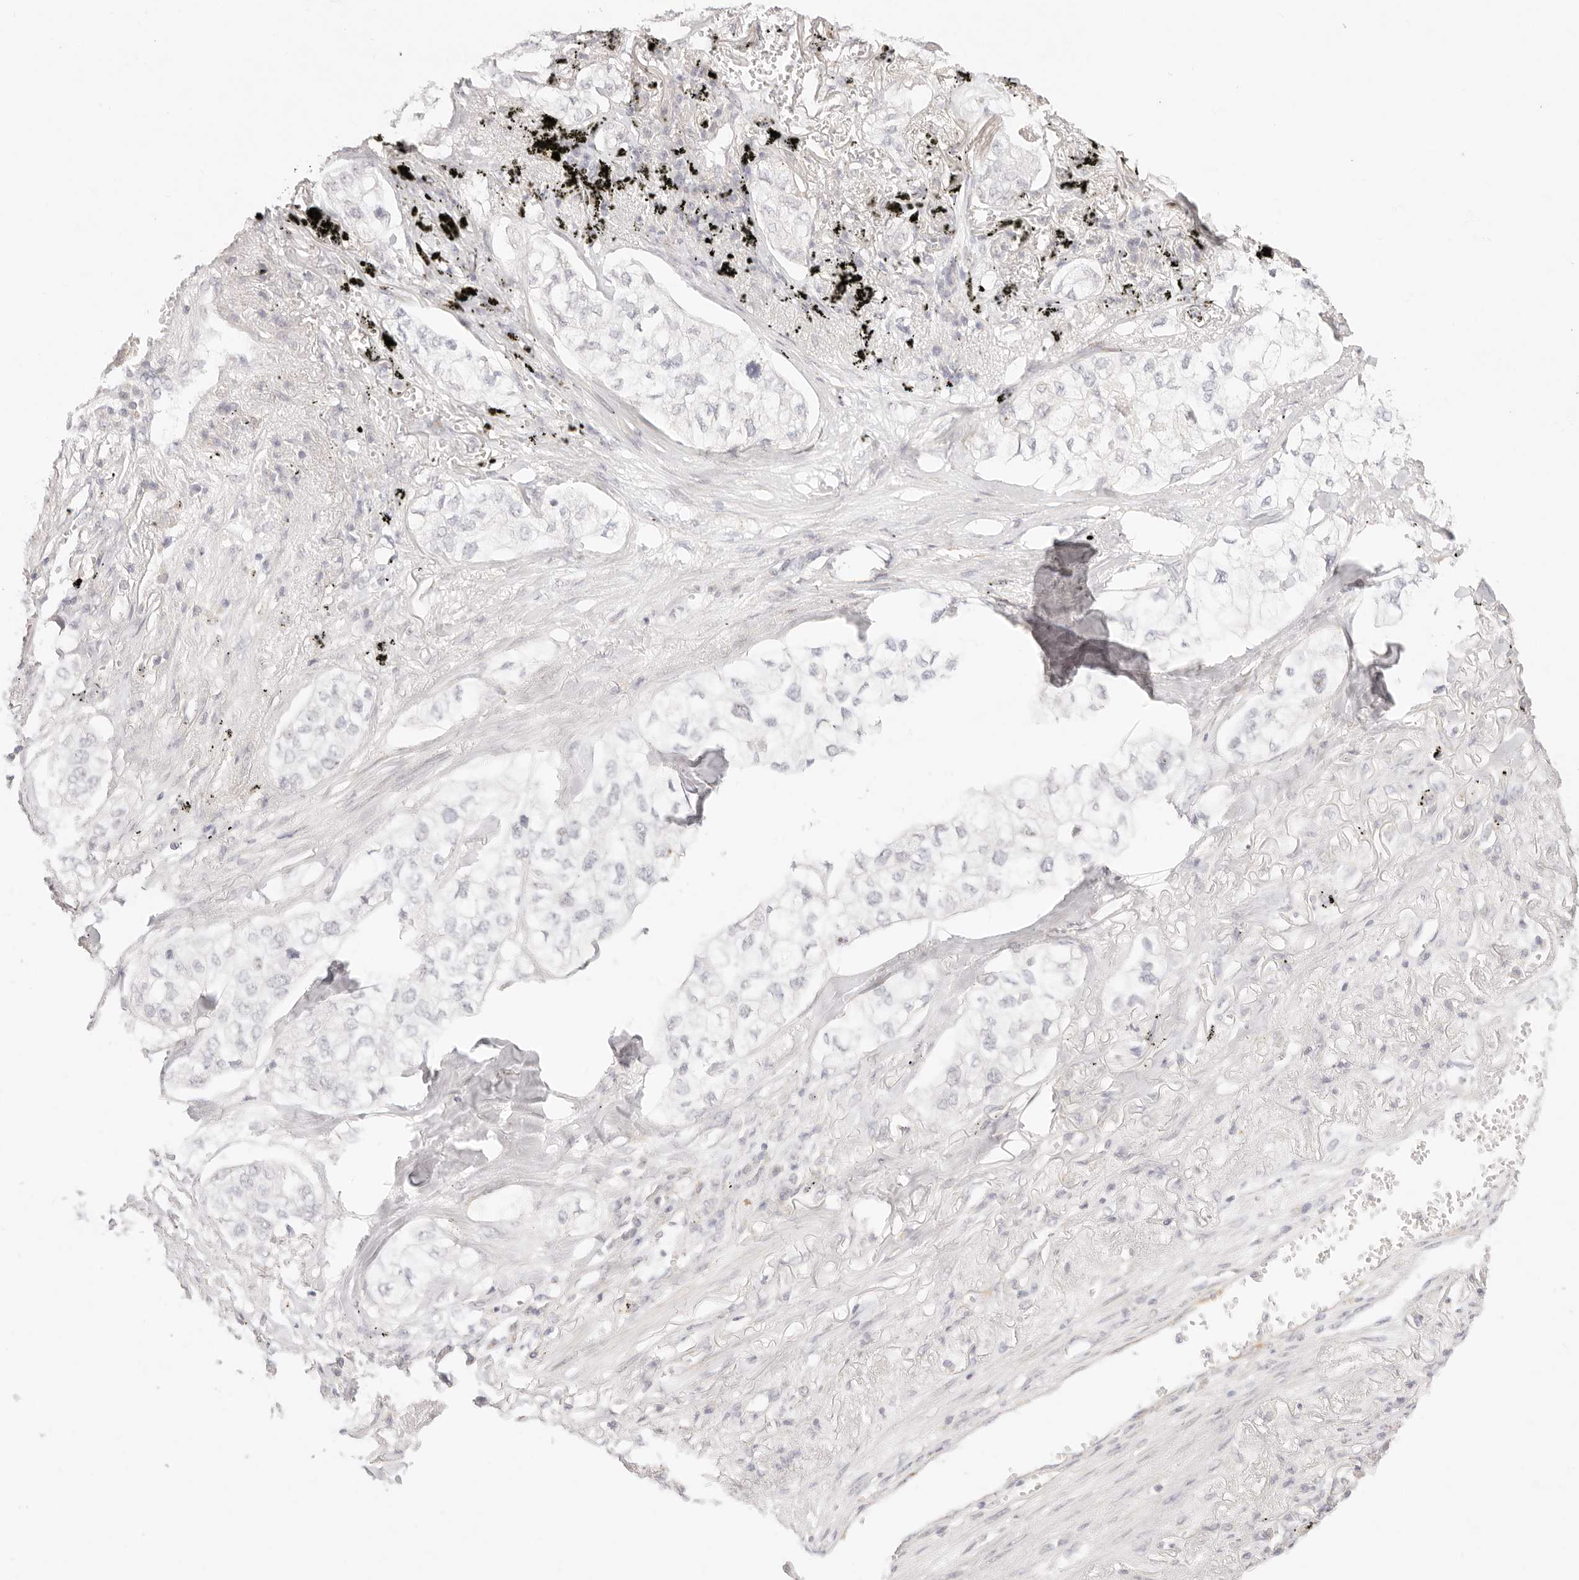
{"staining": {"intensity": "negative", "quantity": "none", "location": "none"}, "tissue": "lung cancer", "cell_type": "Tumor cells", "image_type": "cancer", "snomed": [{"axis": "morphology", "description": "Adenocarcinoma, NOS"}, {"axis": "topography", "description": "Lung"}], "caption": "Histopathology image shows no protein staining in tumor cells of adenocarcinoma (lung) tissue.", "gene": "GPR156", "patient": {"sex": "male", "age": 65}}